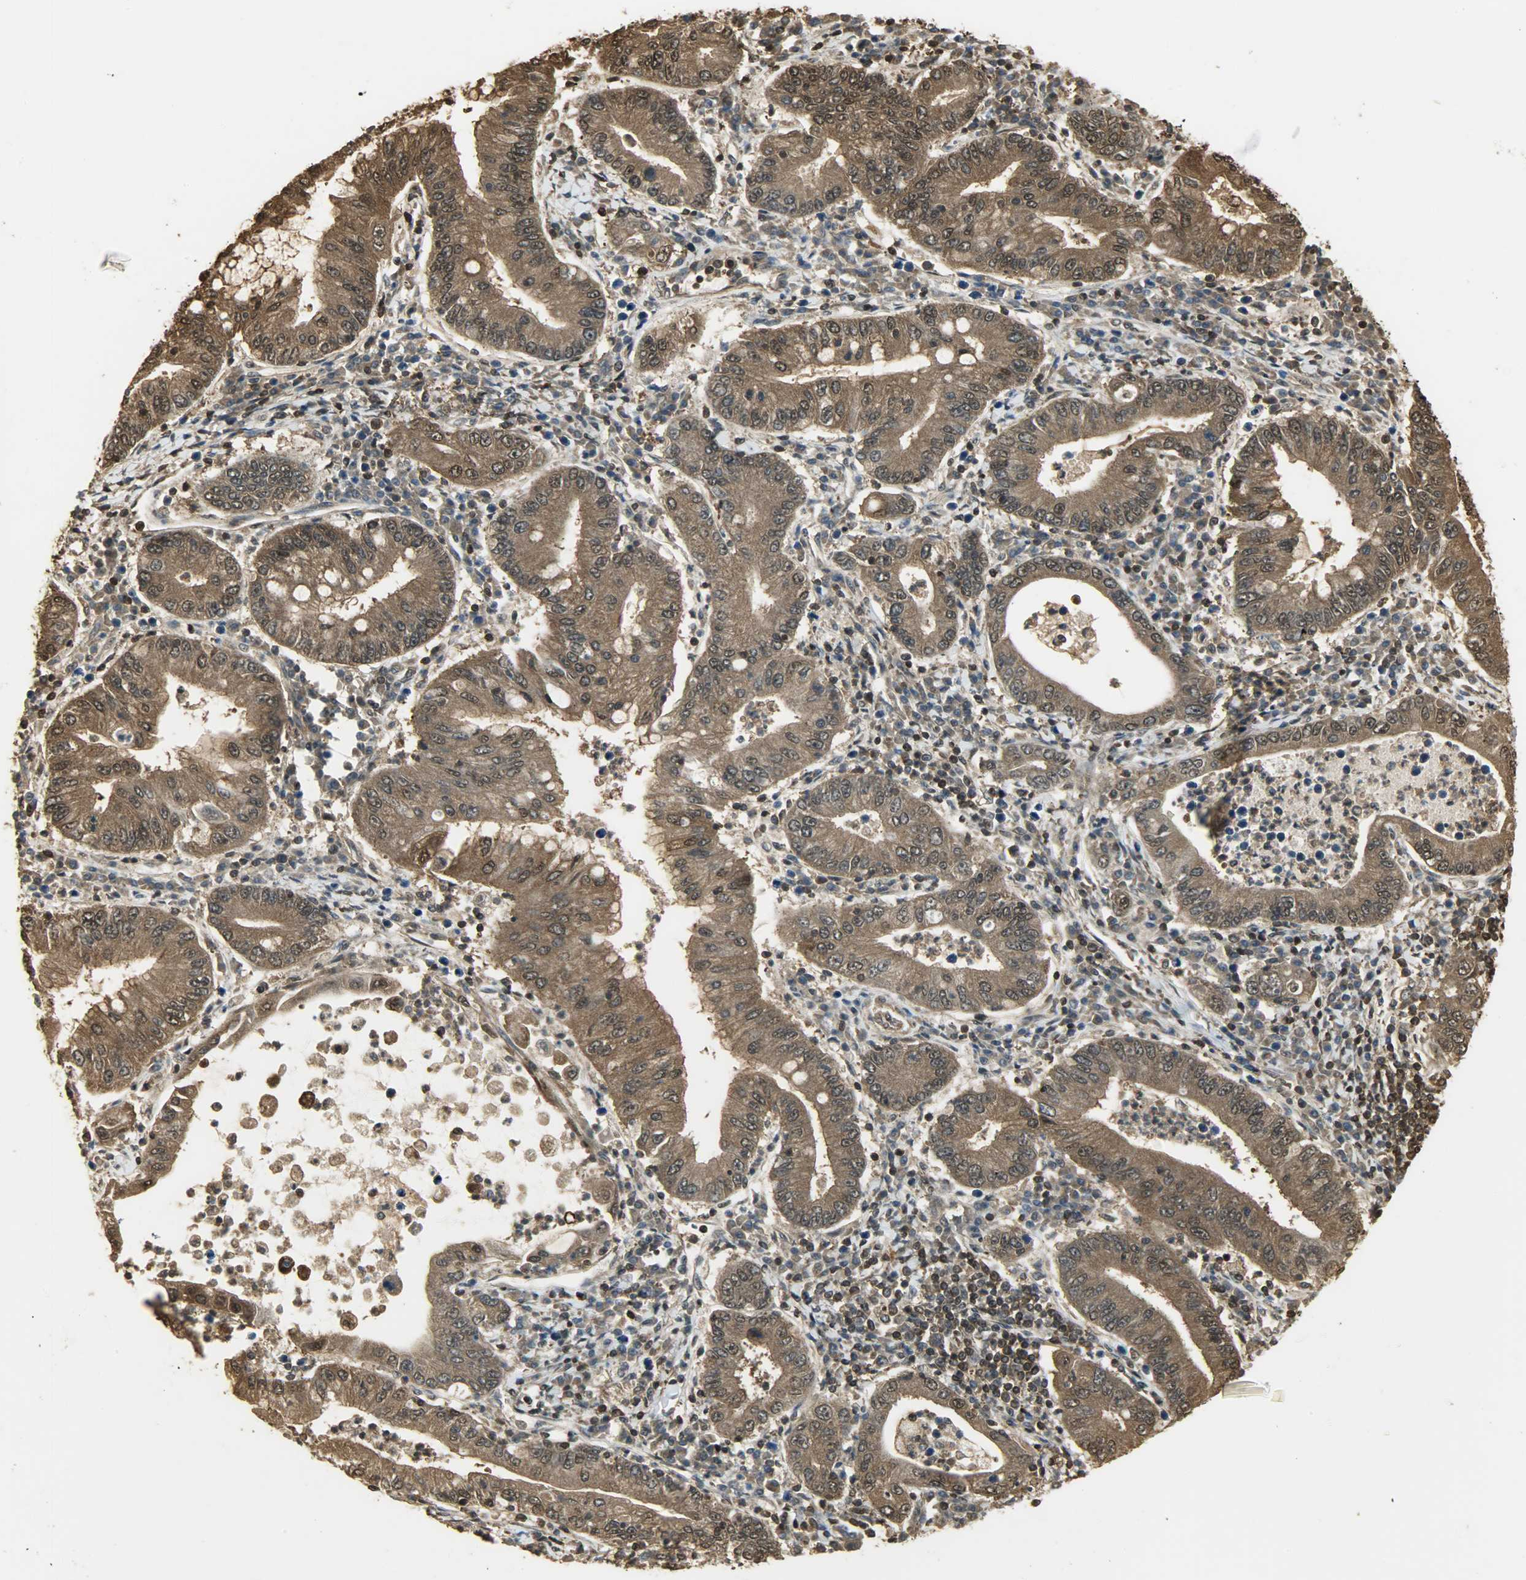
{"staining": {"intensity": "strong", "quantity": ">75%", "location": "cytoplasmic/membranous,nuclear"}, "tissue": "stomach cancer", "cell_type": "Tumor cells", "image_type": "cancer", "snomed": [{"axis": "morphology", "description": "Normal tissue, NOS"}, {"axis": "morphology", "description": "Adenocarcinoma, NOS"}, {"axis": "topography", "description": "Esophagus"}, {"axis": "topography", "description": "Stomach, upper"}, {"axis": "topography", "description": "Peripheral nerve tissue"}], "caption": "Stomach cancer (adenocarcinoma) was stained to show a protein in brown. There is high levels of strong cytoplasmic/membranous and nuclear staining in approximately >75% of tumor cells.", "gene": "YWHAZ", "patient": {"sex": "male", "age": 62}}